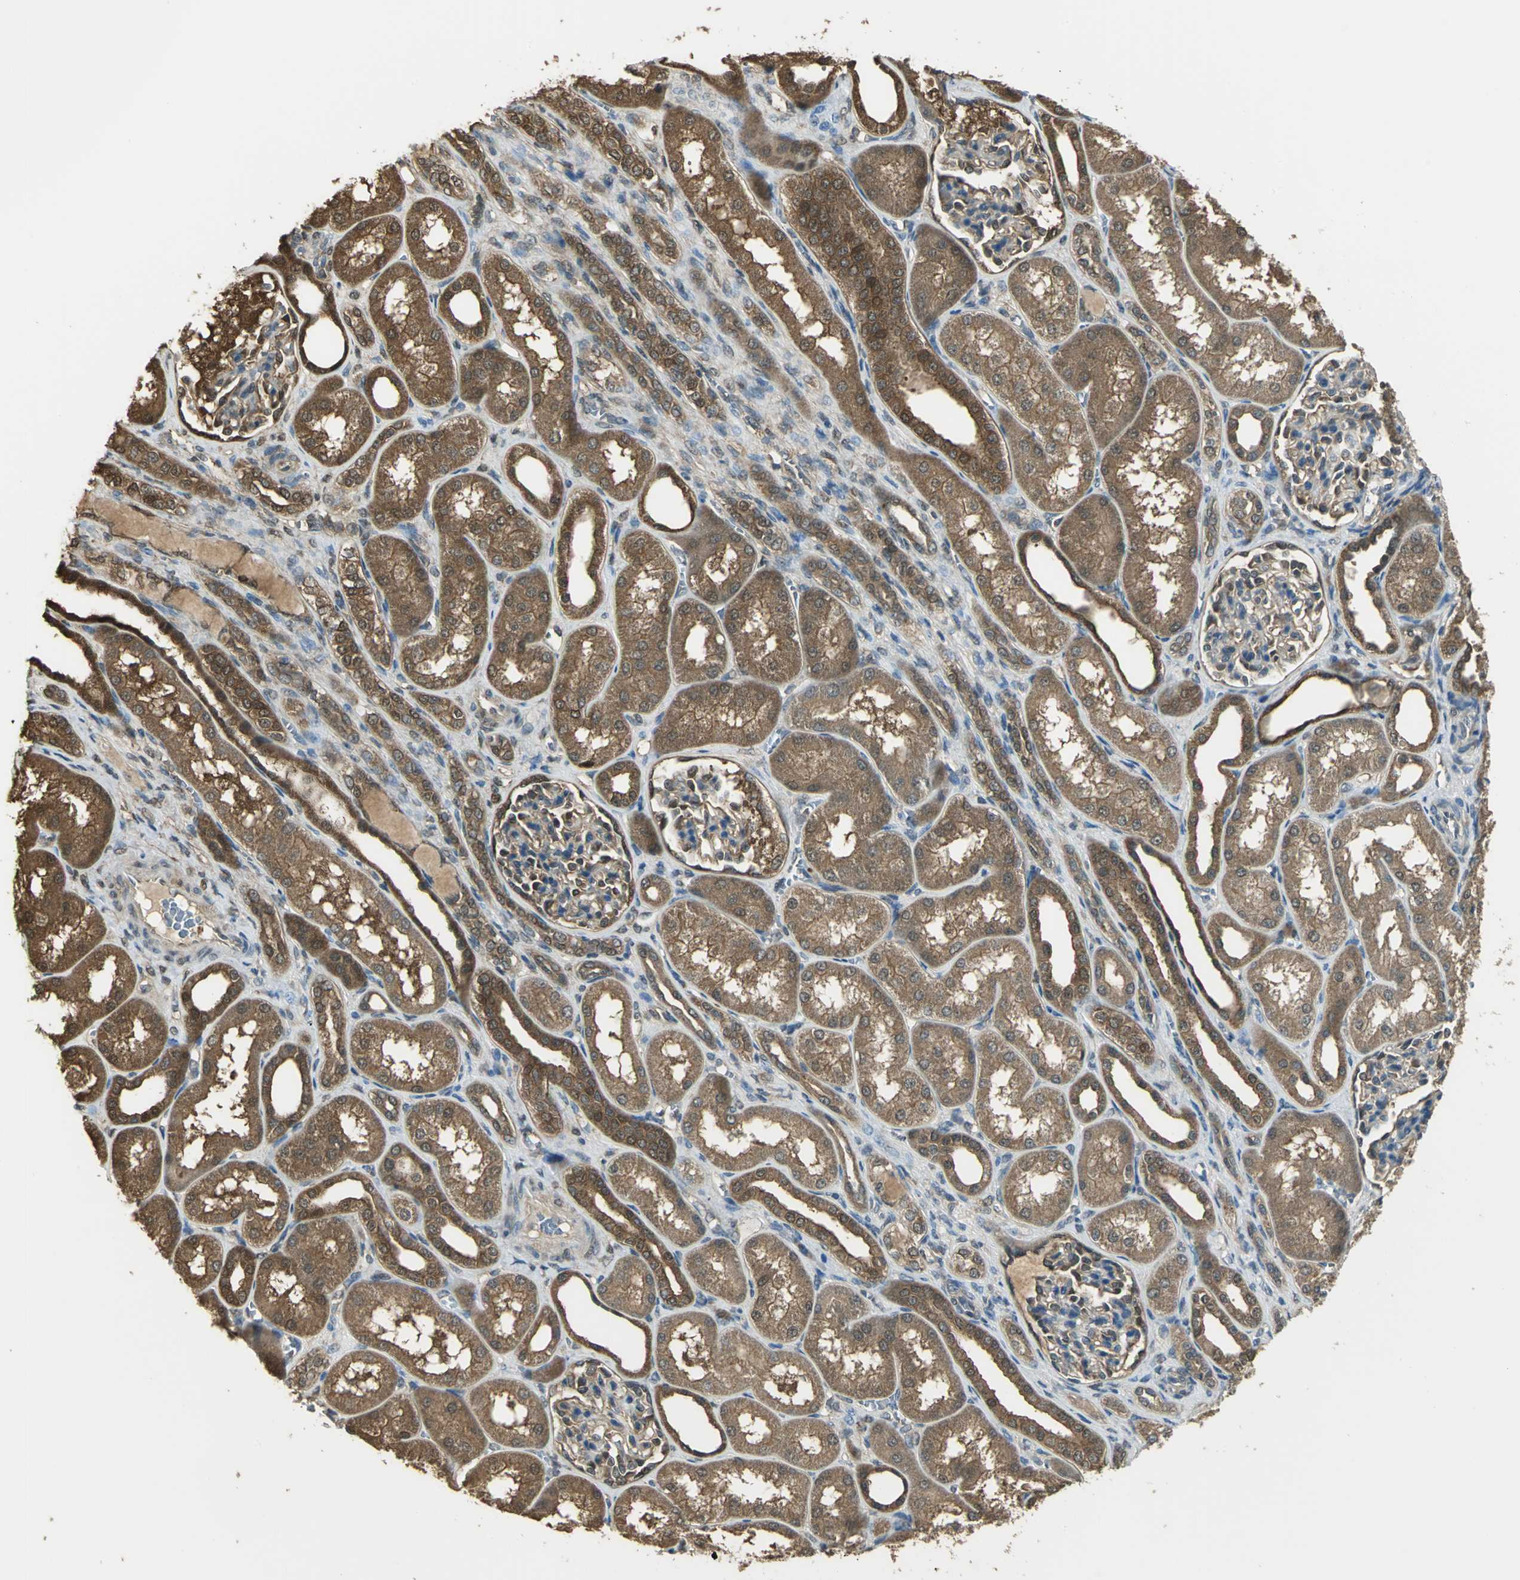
{"staining": {"intensity": "moderate", "quantity": ">75%", "location": "cytoplasmic/membranous,nuclear"}, "tissue": "kidney", "cell_type": "Cells in glomeruli", "image_type": "normal", "snomed": [{"axis": "morphology", "description": "Normal tissue, NOS"}, {"axis": "topography", "description": "Kidney"}], "caption": "The image shows a brown stain indicating the presence of a protein in the cytoplasmic/membranous,nuclear of cells in glomeruli in kidney.", "gene": "PARK7", "patient": {"sex": "male", "age": 7}}